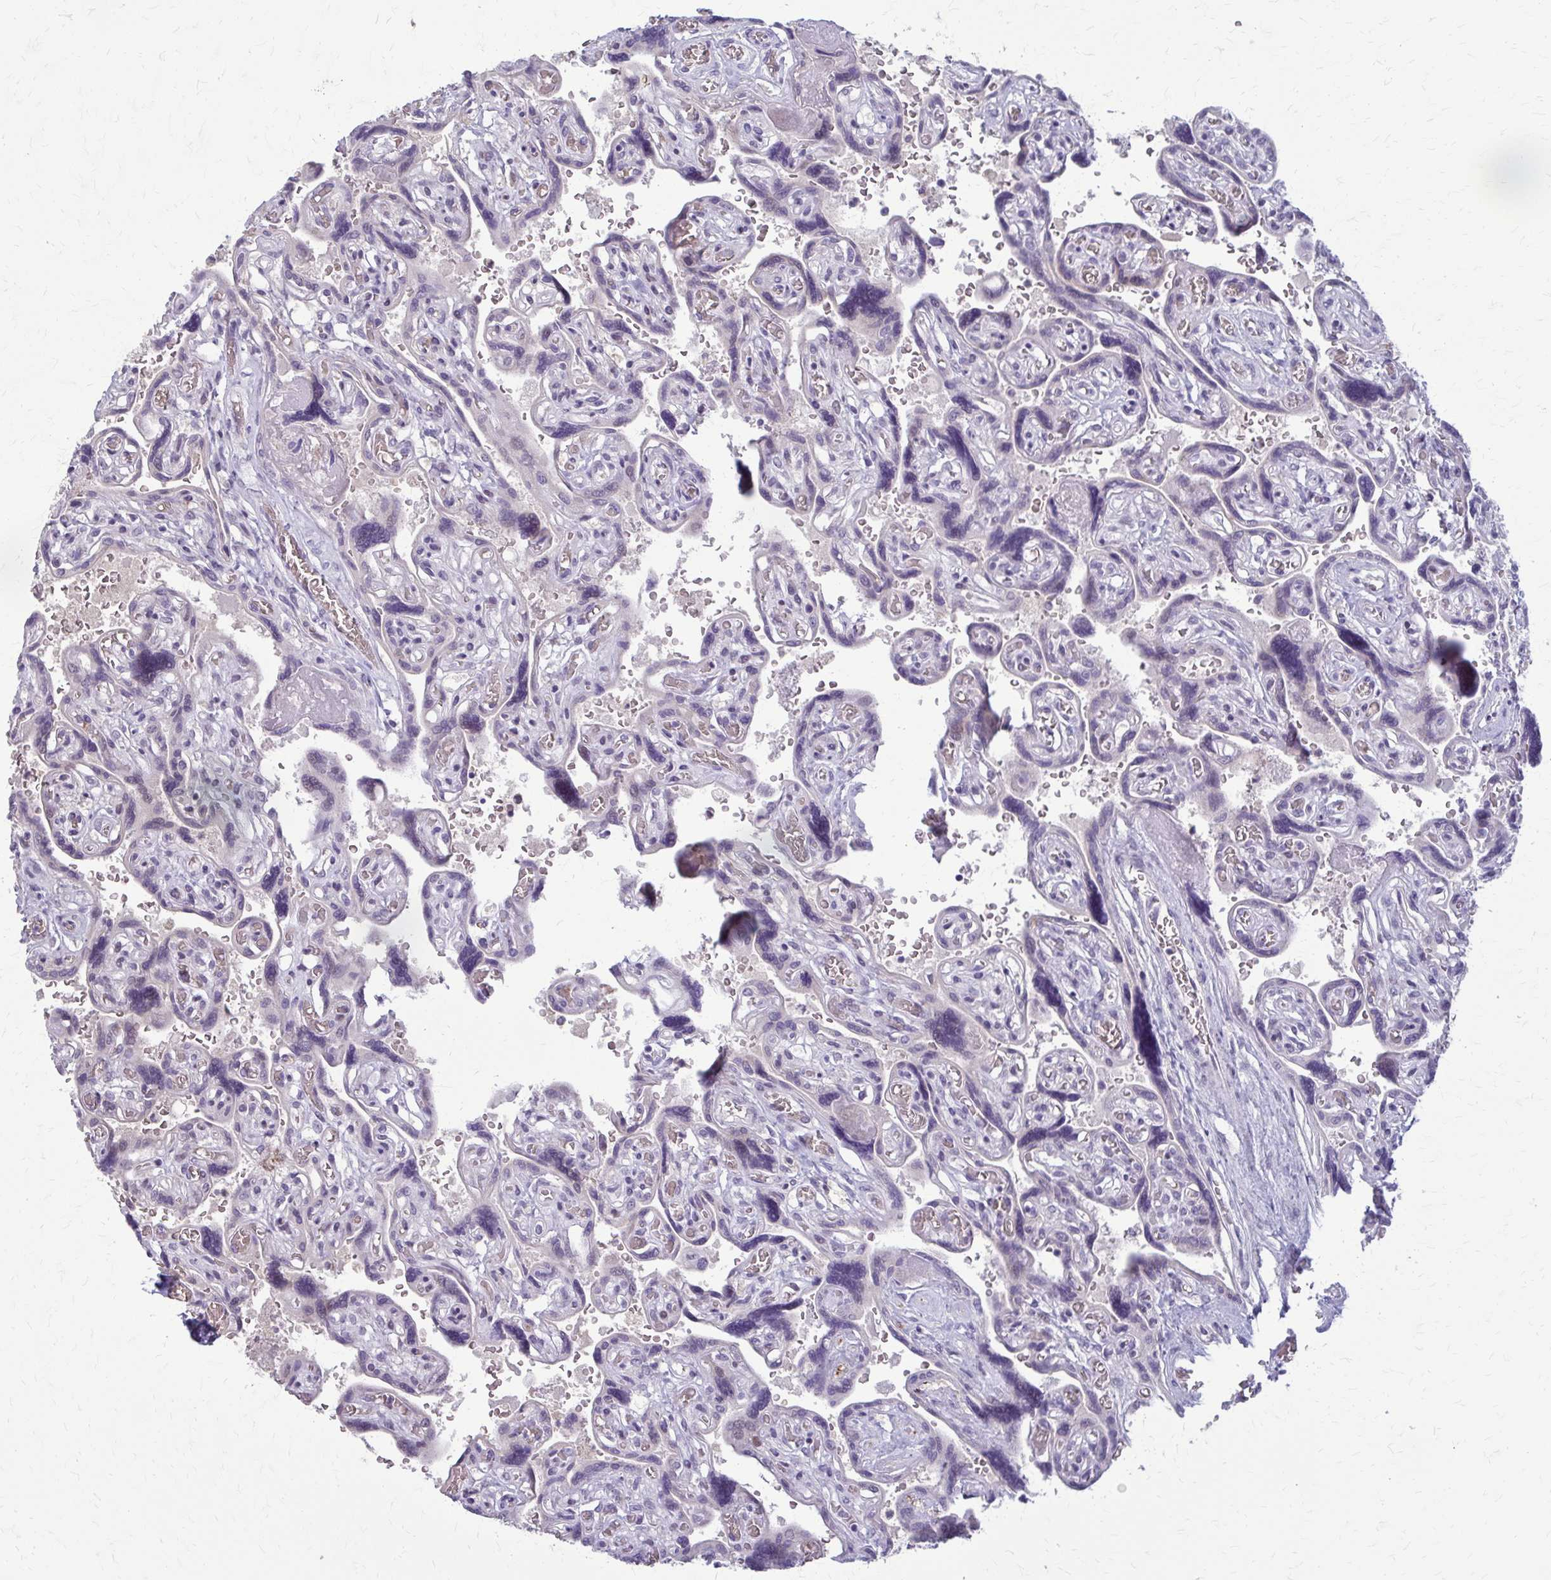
{"staining": {"intensity": "negative", "quantity": "none", "location": "none"}, "tissue": "placenta", "cell_type": "Decidual cells", "image_type": "normal", "snomed": [{"axis": "morphology", "description": "Normal tissue, NOS"}, {"axis": "topography", "description": "Placenta"}], "caption": "A high-resolution micrograph shows IHC staining of normal placenta, which shows no significant staining in decidual cells.", "gene": "ZNF34", "patient": {"sex": "female", "age": 32}}